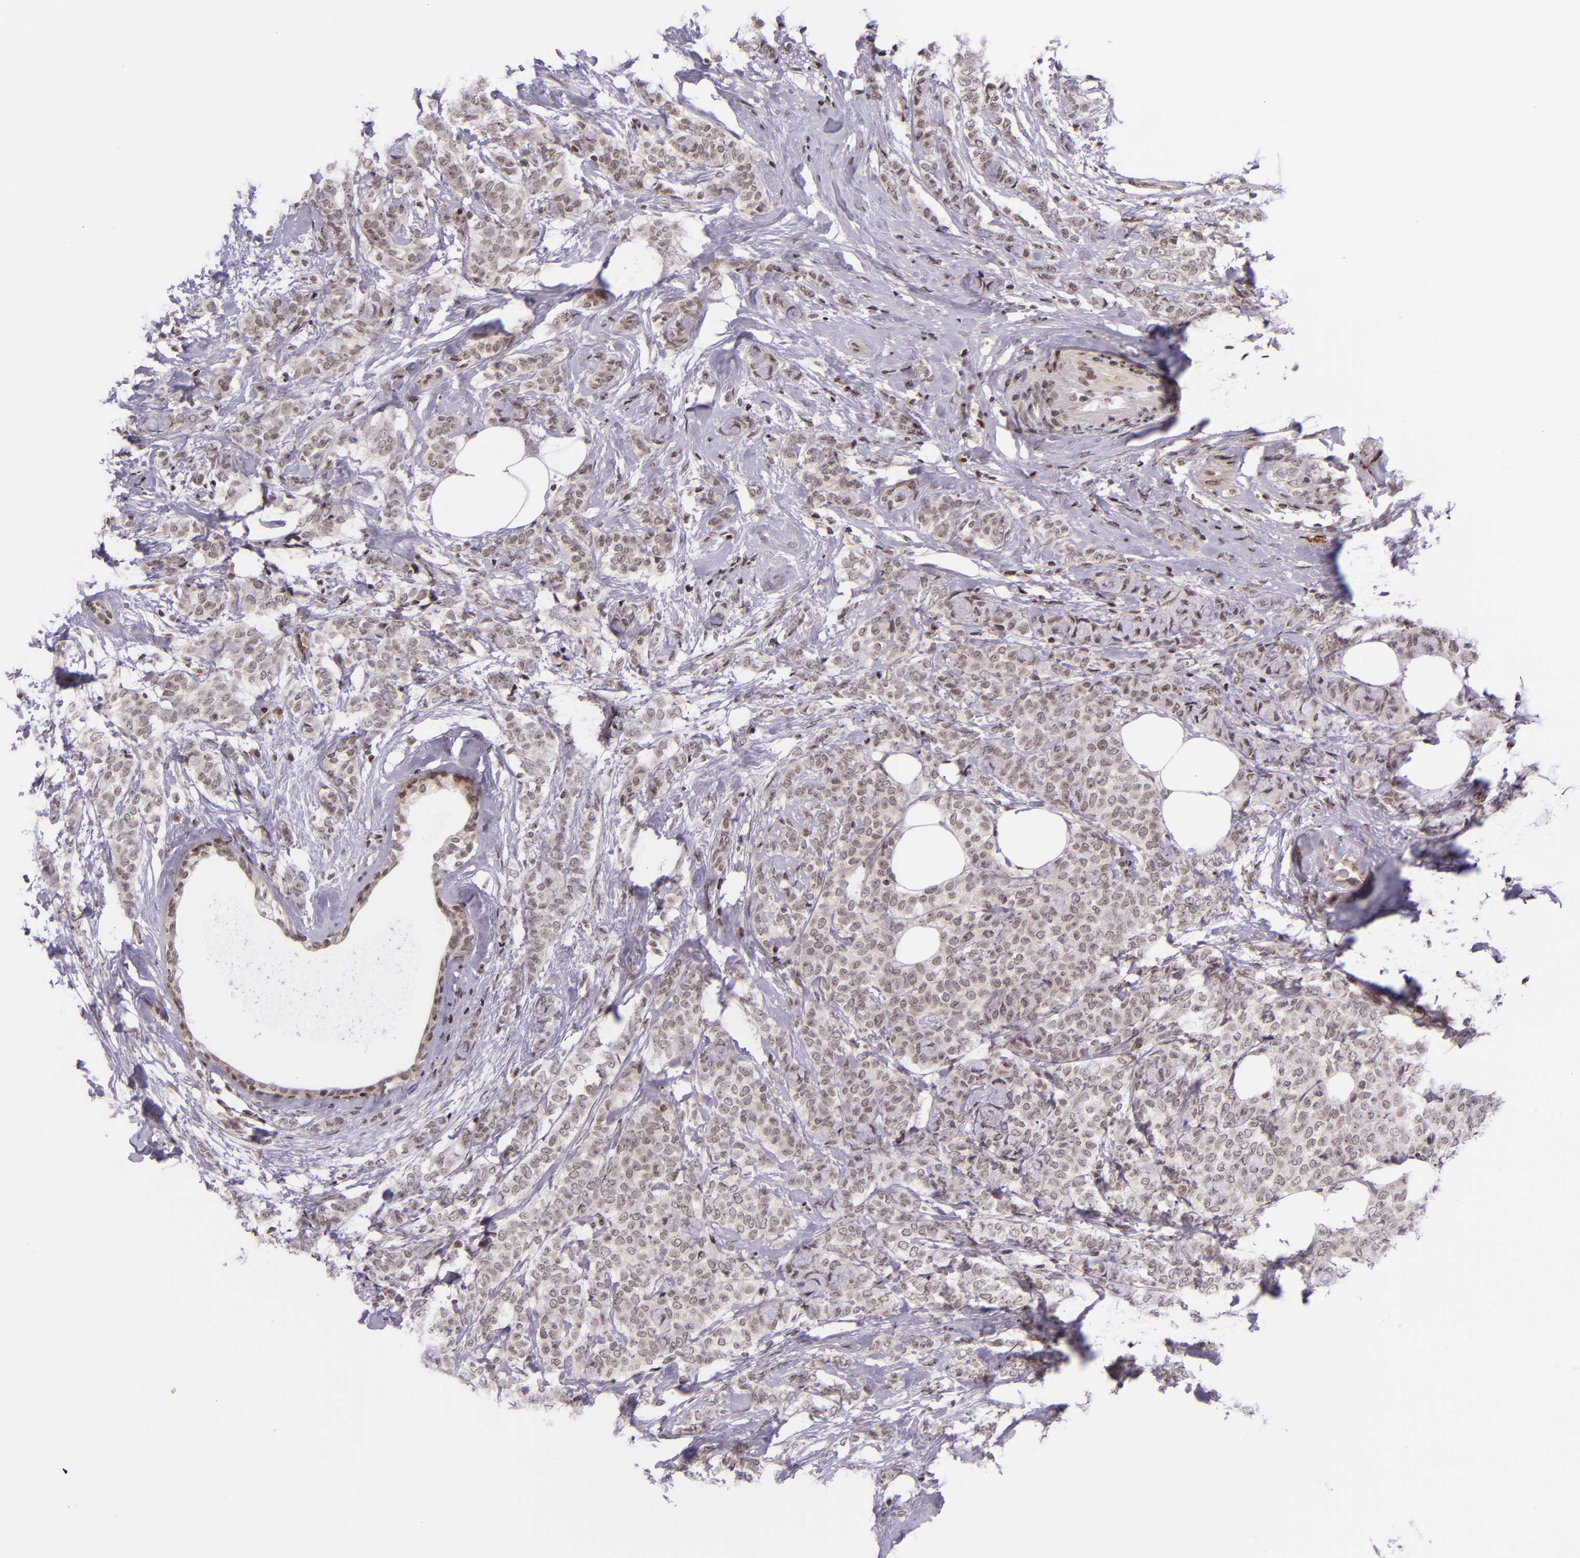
{"staining": {"intensity": "weak", "quantity": ">75%", "location": "cytoplasmic/membranous"}, "tissue": "breast cancer", "cell_type": "Tumor cells", "image_type": "cancer", "snomed": [{"axis": "morphology", "description": "Lobular carcinoma"}, {"axis": "topography", "description": "Breast"}], "caption": "A micrograph of human lobular carcinoma (breast) stained for a protein demonstrates weak cytoplasmic/membranous brown staining in tumor cells.", "gene": "SELL", "patient": {"sex": "female", "age": 60}}